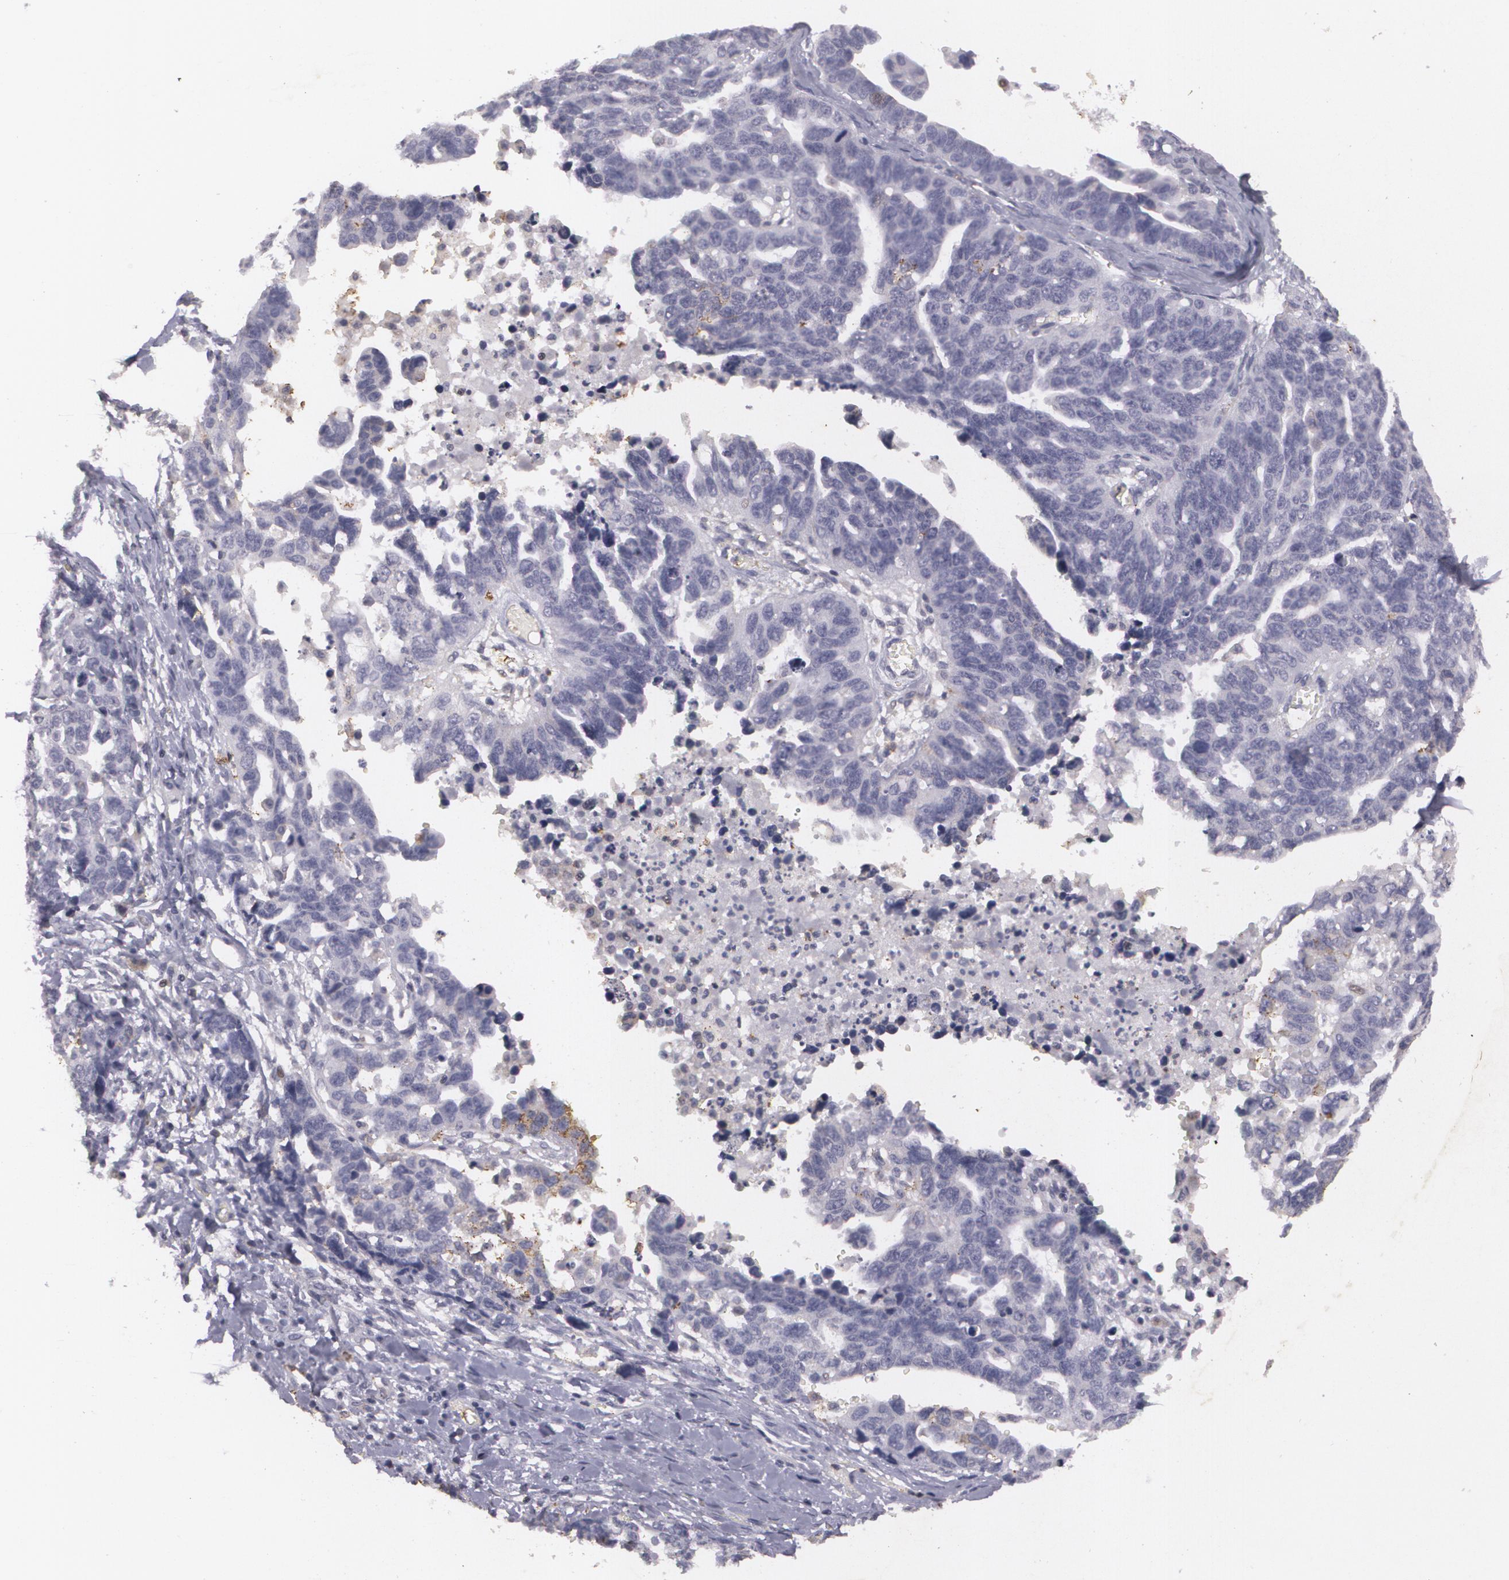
{"staining": {"intensity": "negative", "quantity": "none", "location": "none"}, "tissue": "ovarian cancer", "cell_type": "Tumor cells", "image_type": "cancer", "snomed": [{"axis": "morphology", "description": "Cystadenocarcinoma, serous, NOS"}, {"axis": "topography", "description": "Ovary"}], "caption": "Tumor cells show no significant protein staining in ovarian cancer.", "gene": "KCNA4", "patient": {"sex": "female", "age": 69}}